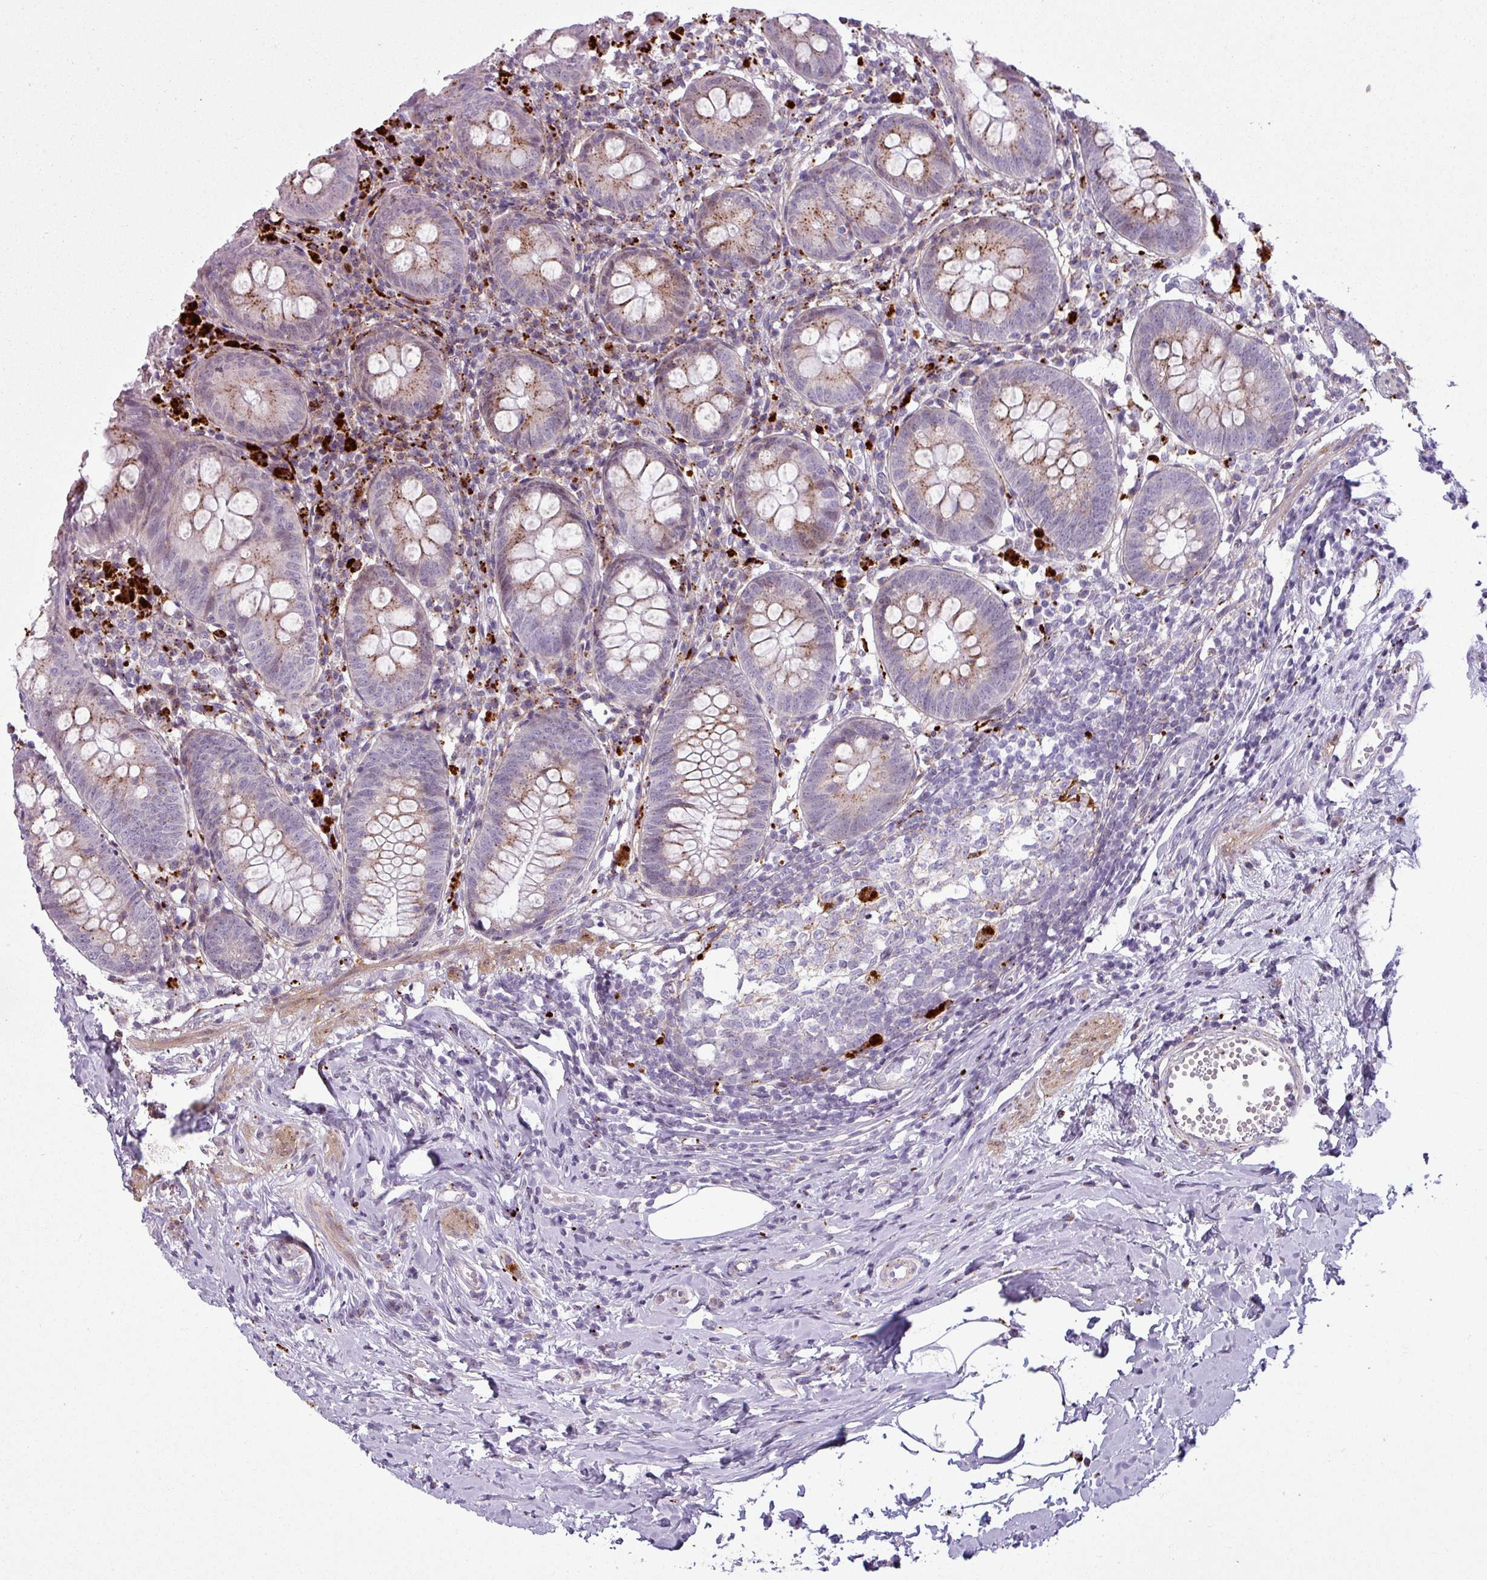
{"staining": {"intensity": "moderate", "quantity": ">75%", "location": "cytoplasmic/membranous"}, "tissue": "appendix", "cell_type": "Glandular cells", "image_type": "normal", "snomed": [{"axis": "morphology", "description": "Normal tissue, NOS"}, {"axis": "topography", "description": "Appendix"}], "caption": "Protein staining reveals moderate cytoplasmic/membranous positivity in approximately >75% of glandular cells in benign appendix. The staining was performed using DAB (3,3'-diaminobenzidine) to visualize the protein expression in brown, while the nuclei were stained in blue with hematoxylin (Magnification: 20x).", "gene": "MAP7D2", "patient": {"sex": "female", "age": 54}}